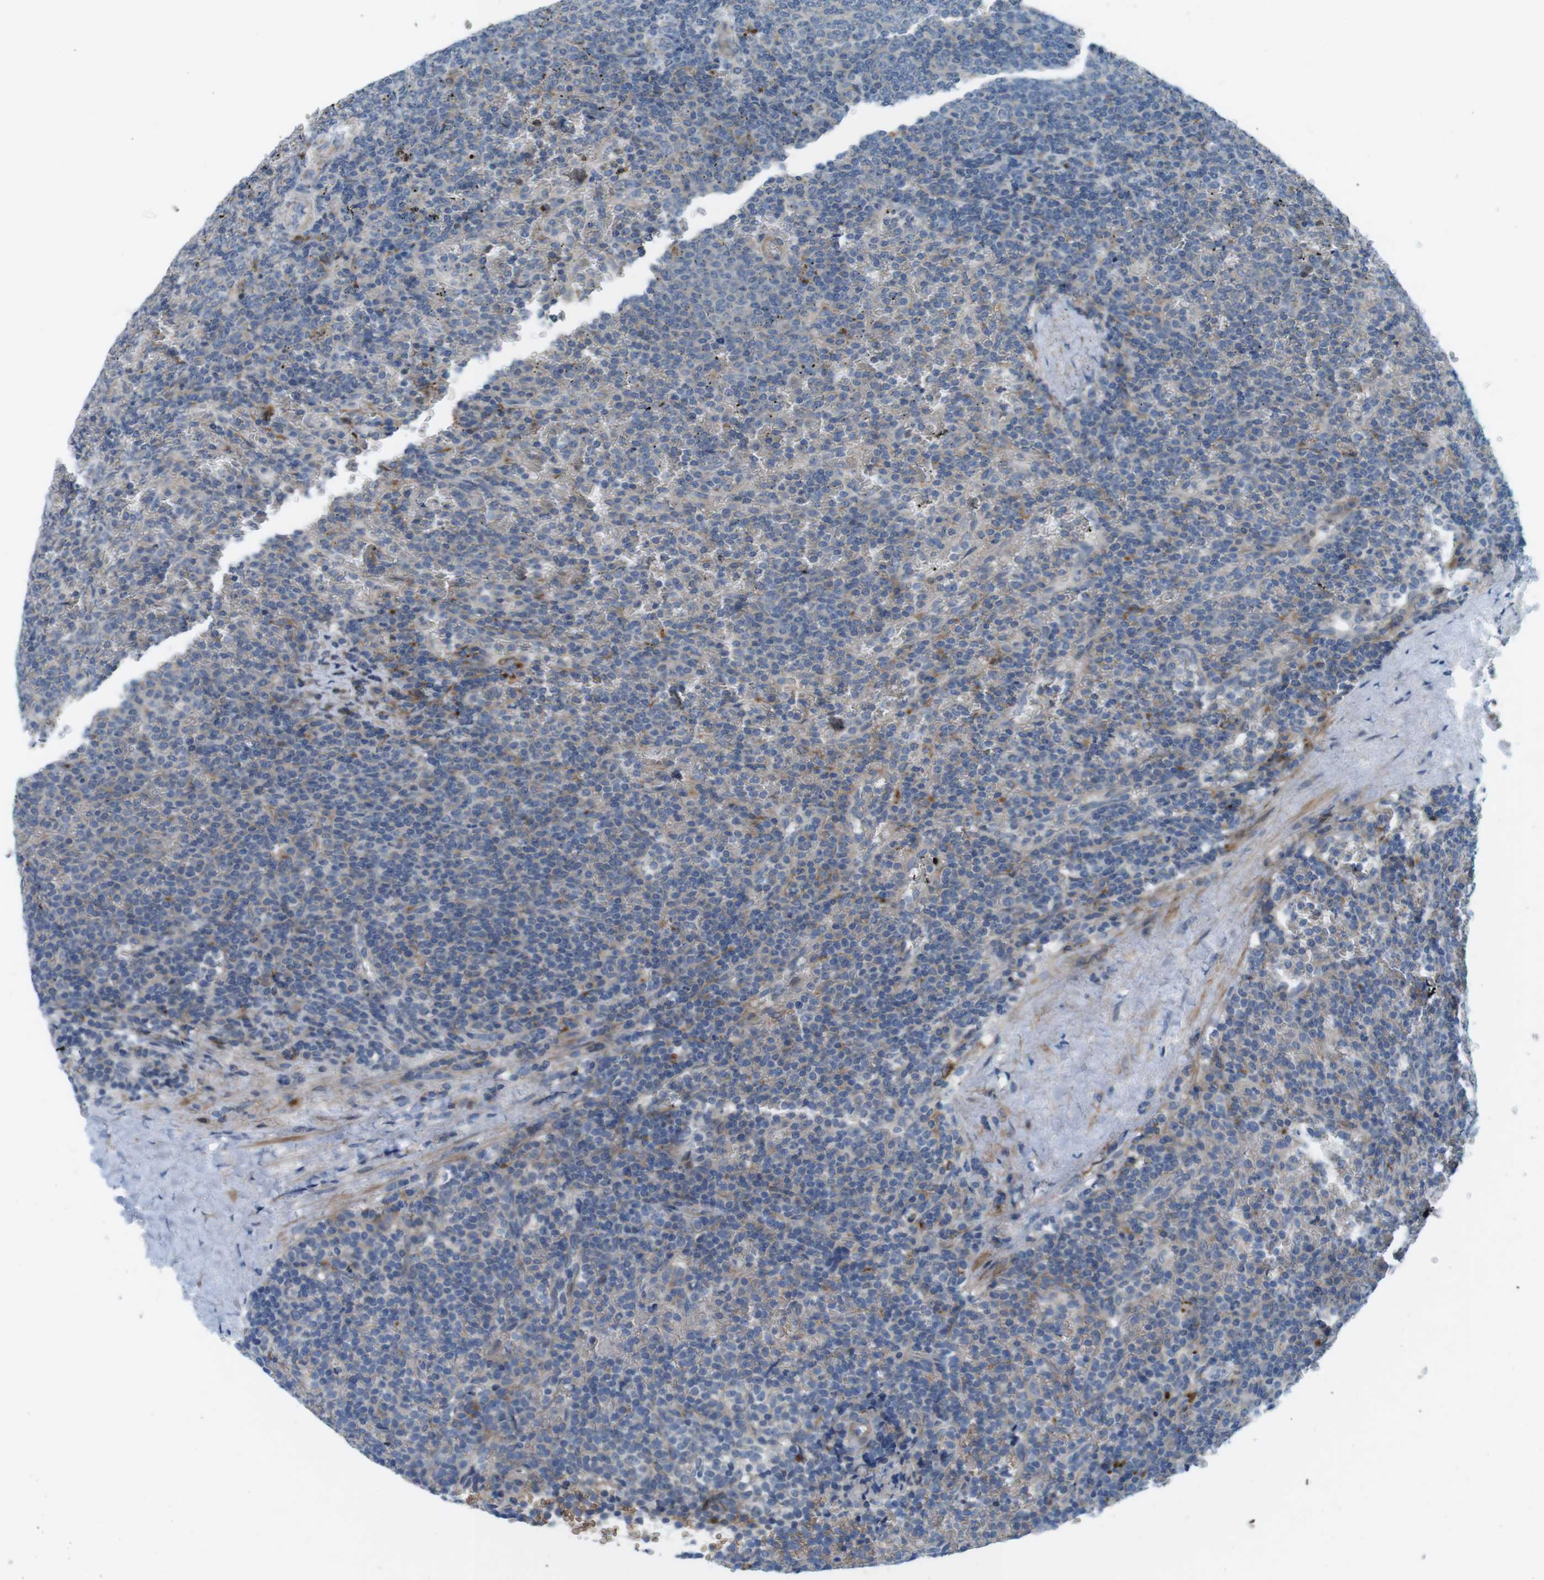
{"staining": {"intensity": "weak", "quantity": "<25%", "location": "cytoplasmic/membranous"}, "tissue": "lymphoma", "cell_type": "Tumor cells", "image_type": "cancer", "snomed": [{"axis": "morphology", "description": "Malignant lymphoma, non-Hodgkin's type, Low grade"}, {"axis": "topography", "description": "Spleen"}], "caption": "IHC of human lymphoma displays no positivity in tumor cells.", "gene": "TYW1", "patient": {"sex": "female", "age": 77}}